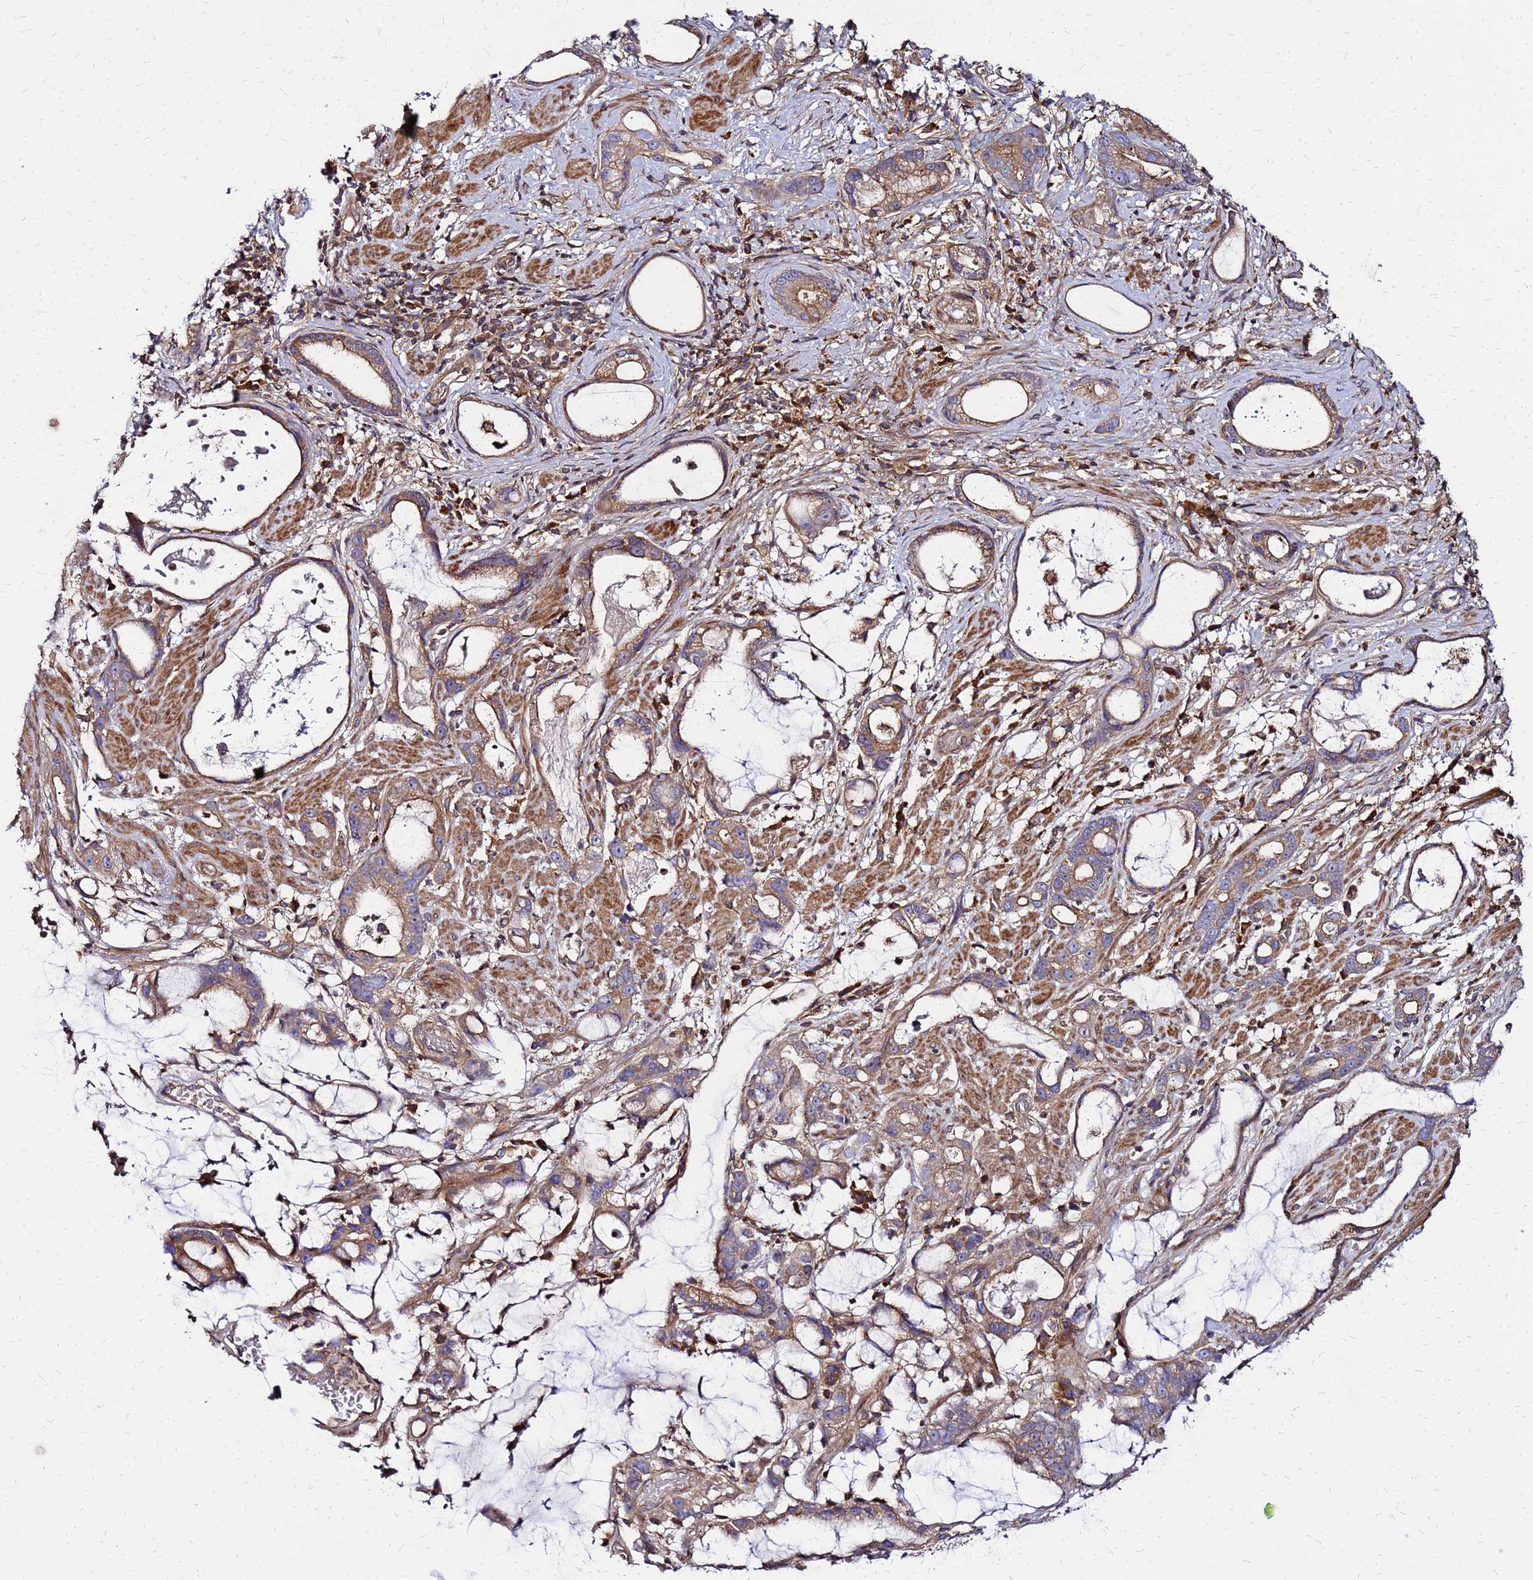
{"staining": {"intensity": "moderate", "quantity": "<25%", "location": "cytoplasmic/membranous"}, "tissue": "stomach cancer", "cell_type": "Tumor cells", "image_type": "cancer", "snomed": [{"axis": "morphology", "description": "Adenocarcinoma, NOS"}, {"axis": "topography", "description": "Stomach"}], "caption": "Tumor cells show moderate cytoplasmic/membranous positivity in approximately <25% of cells in stomach cancer (adenocarcinoma). The protein is stained brown, and the nuclei are stained in blue (DAB (3,3'-diaminobenzidine) IHC with brightfield microscopy, high magnification).", "gene": "CYBC1", "patient": {"sex": "male", "age": 55}}